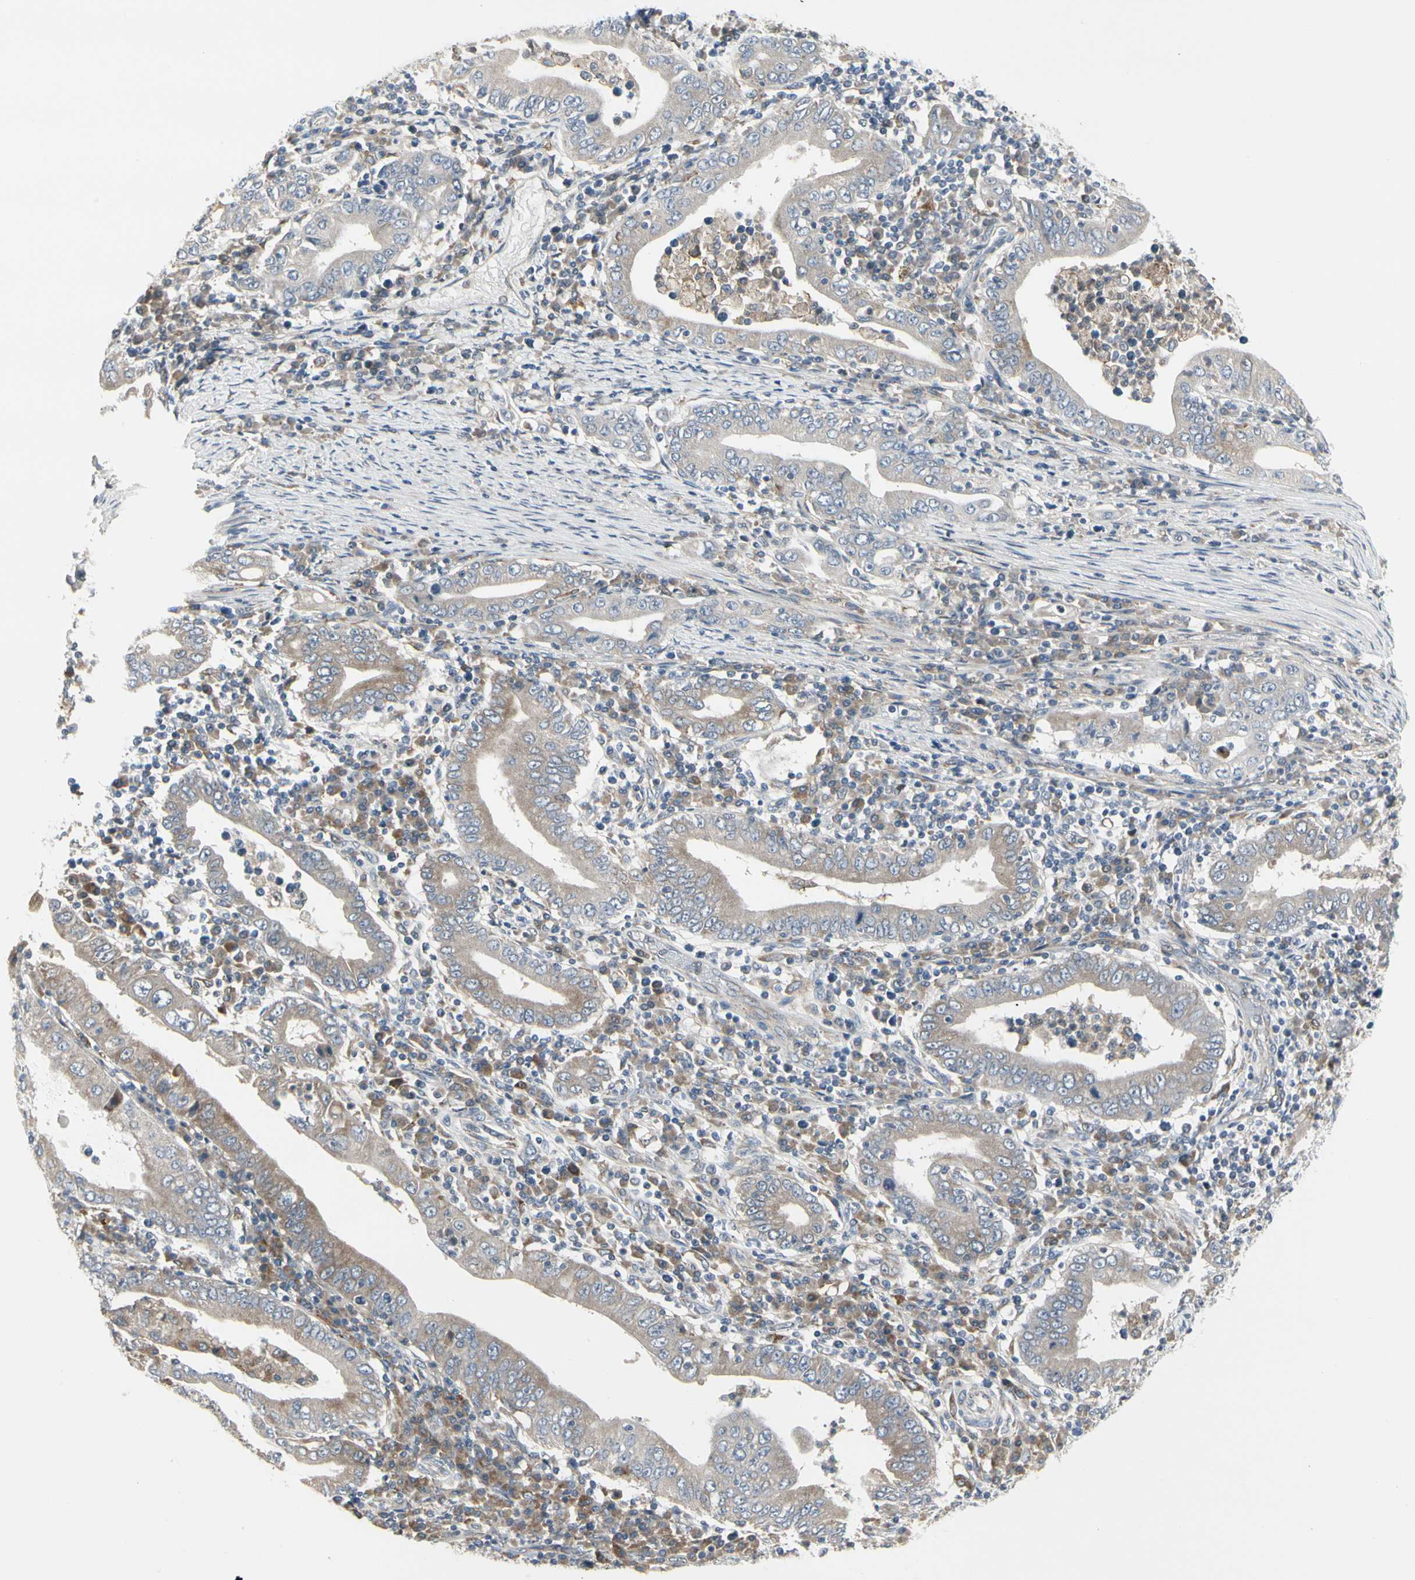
{"staining": {"intensity": "weak", "quantity": "25%-75%", "location": "cytoplasmic/membranous"}, "tissue": "stomach cancer", "cell_type": "Tumor cells", "image_type": "cancer", "snomed": [{"axis": "morphology", "description": "Normal tissue, NOS"}, {"axis": "morphology", "description": "Adenocarcinoma, NOS"}, {"axis": "topography", "description": "Esophagus"}, {"axis": "topography", "description": "Stomach, upper"}, {"axis": "topography", "description": "Peripheral nerve tissue"}], "caption": "Immunohistochemistry (IHC) micrograph of human stomach adenocarcinoma stained for a protein (brown), which shows low levels of weak cytoplasmic/membranous positivity in approximately 25%-75% of tumor cells.", "gene": "GRN", "patient": {"sex": "male", "age": 62}}